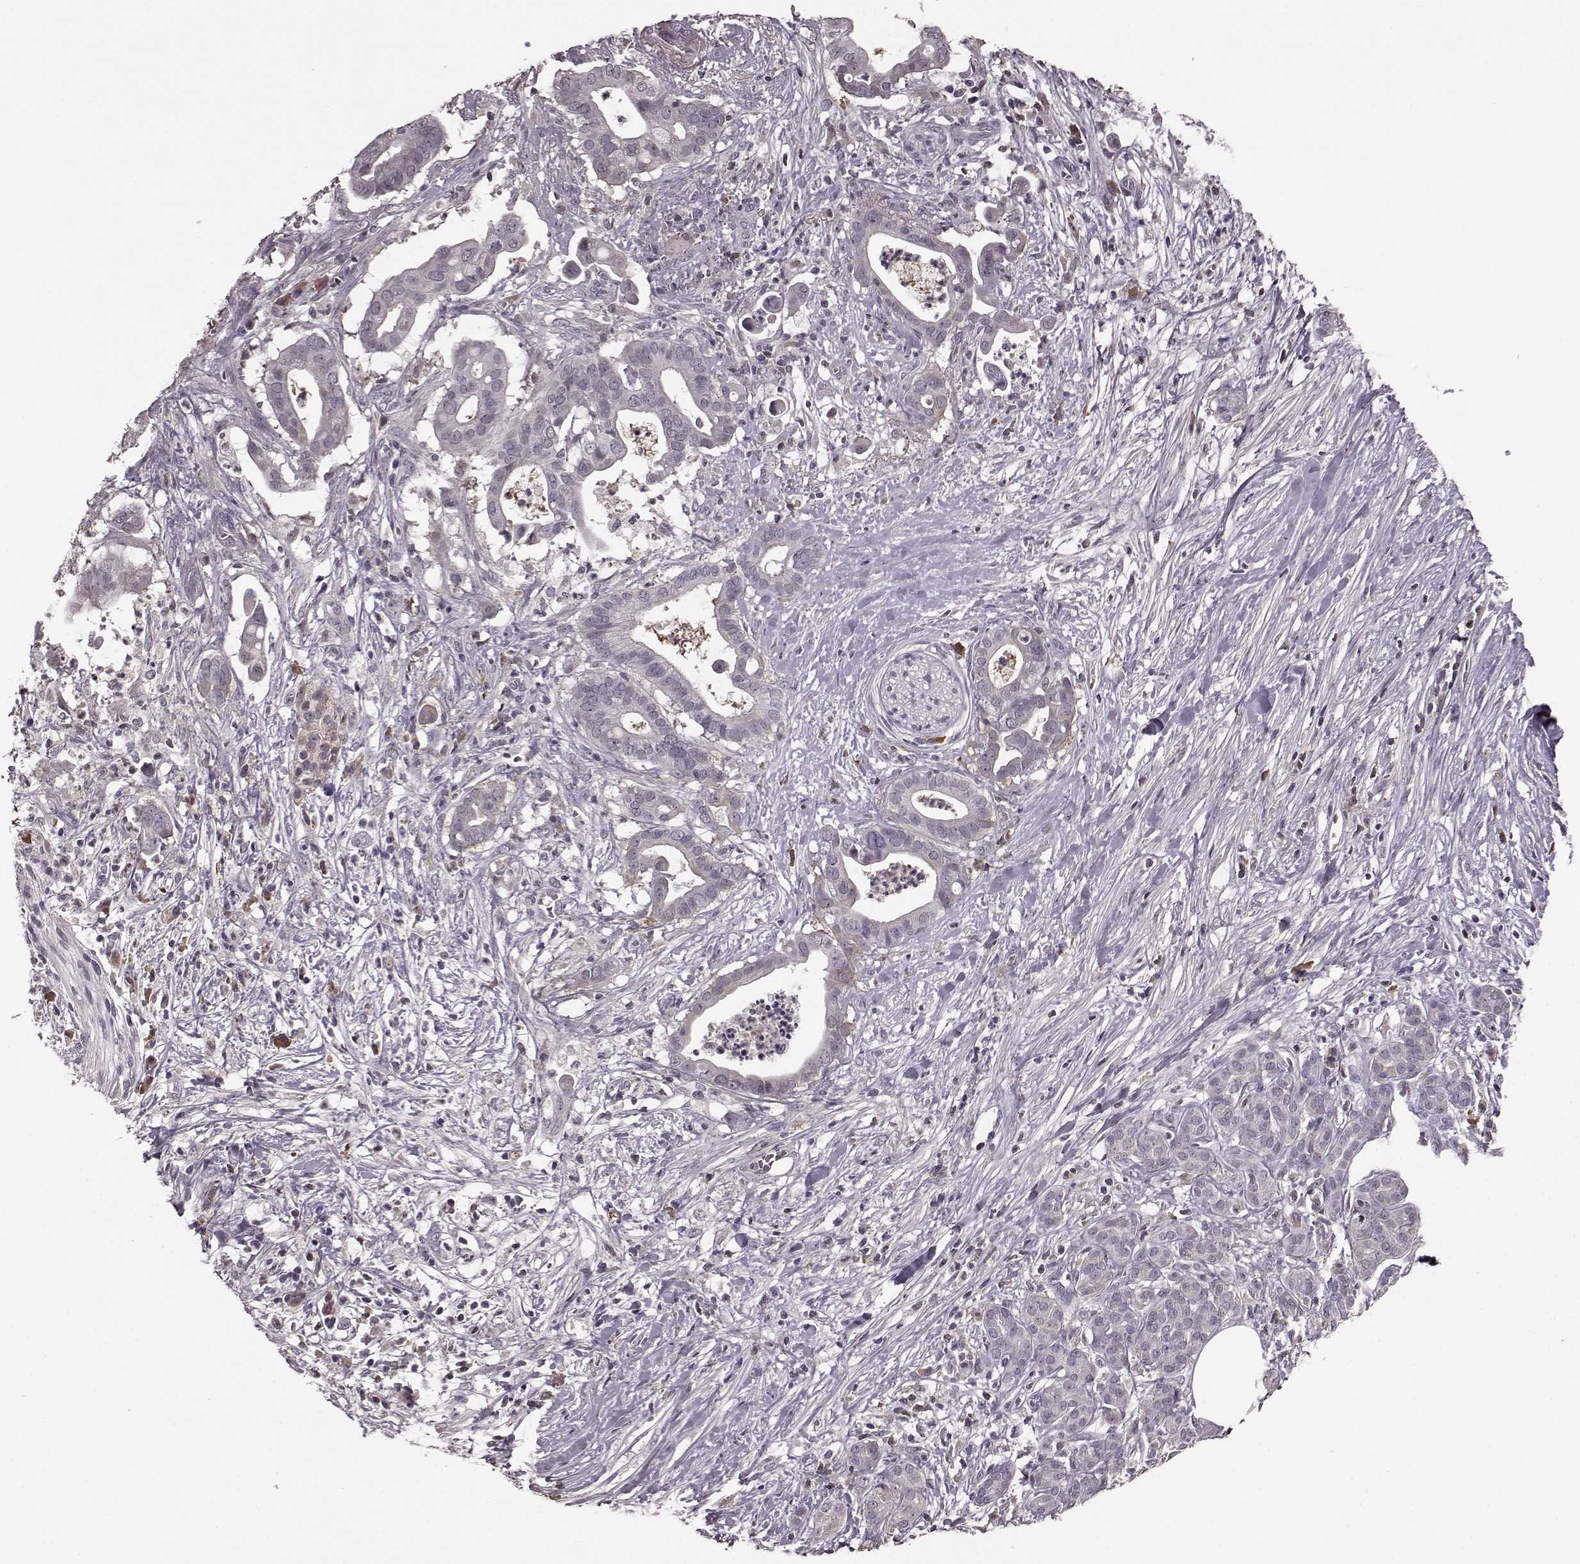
{"staining": {"intensity": "negative", "quantity": "none", "location": "none"}, "tissue": "pancreatic cancer", "cell_type": "Tumor cells", "image_type": "cancer", "snomed": [{"axis": "morphology", "description": "Adenocarcinoma, NOS"}, {"axis": "topography", "description": "Pancreas"}], "caption": "DAB immunohistochemical staining of human pancreatic cancer (adenocarcinoma) reveals no significant expression in tumor cells. (DAB (3,3'-diaminobenzidine) immunohistochemistry with hematoxylin counter stain).", "gene": "NRL", "patient": {"sex": "male", "age": 61}}